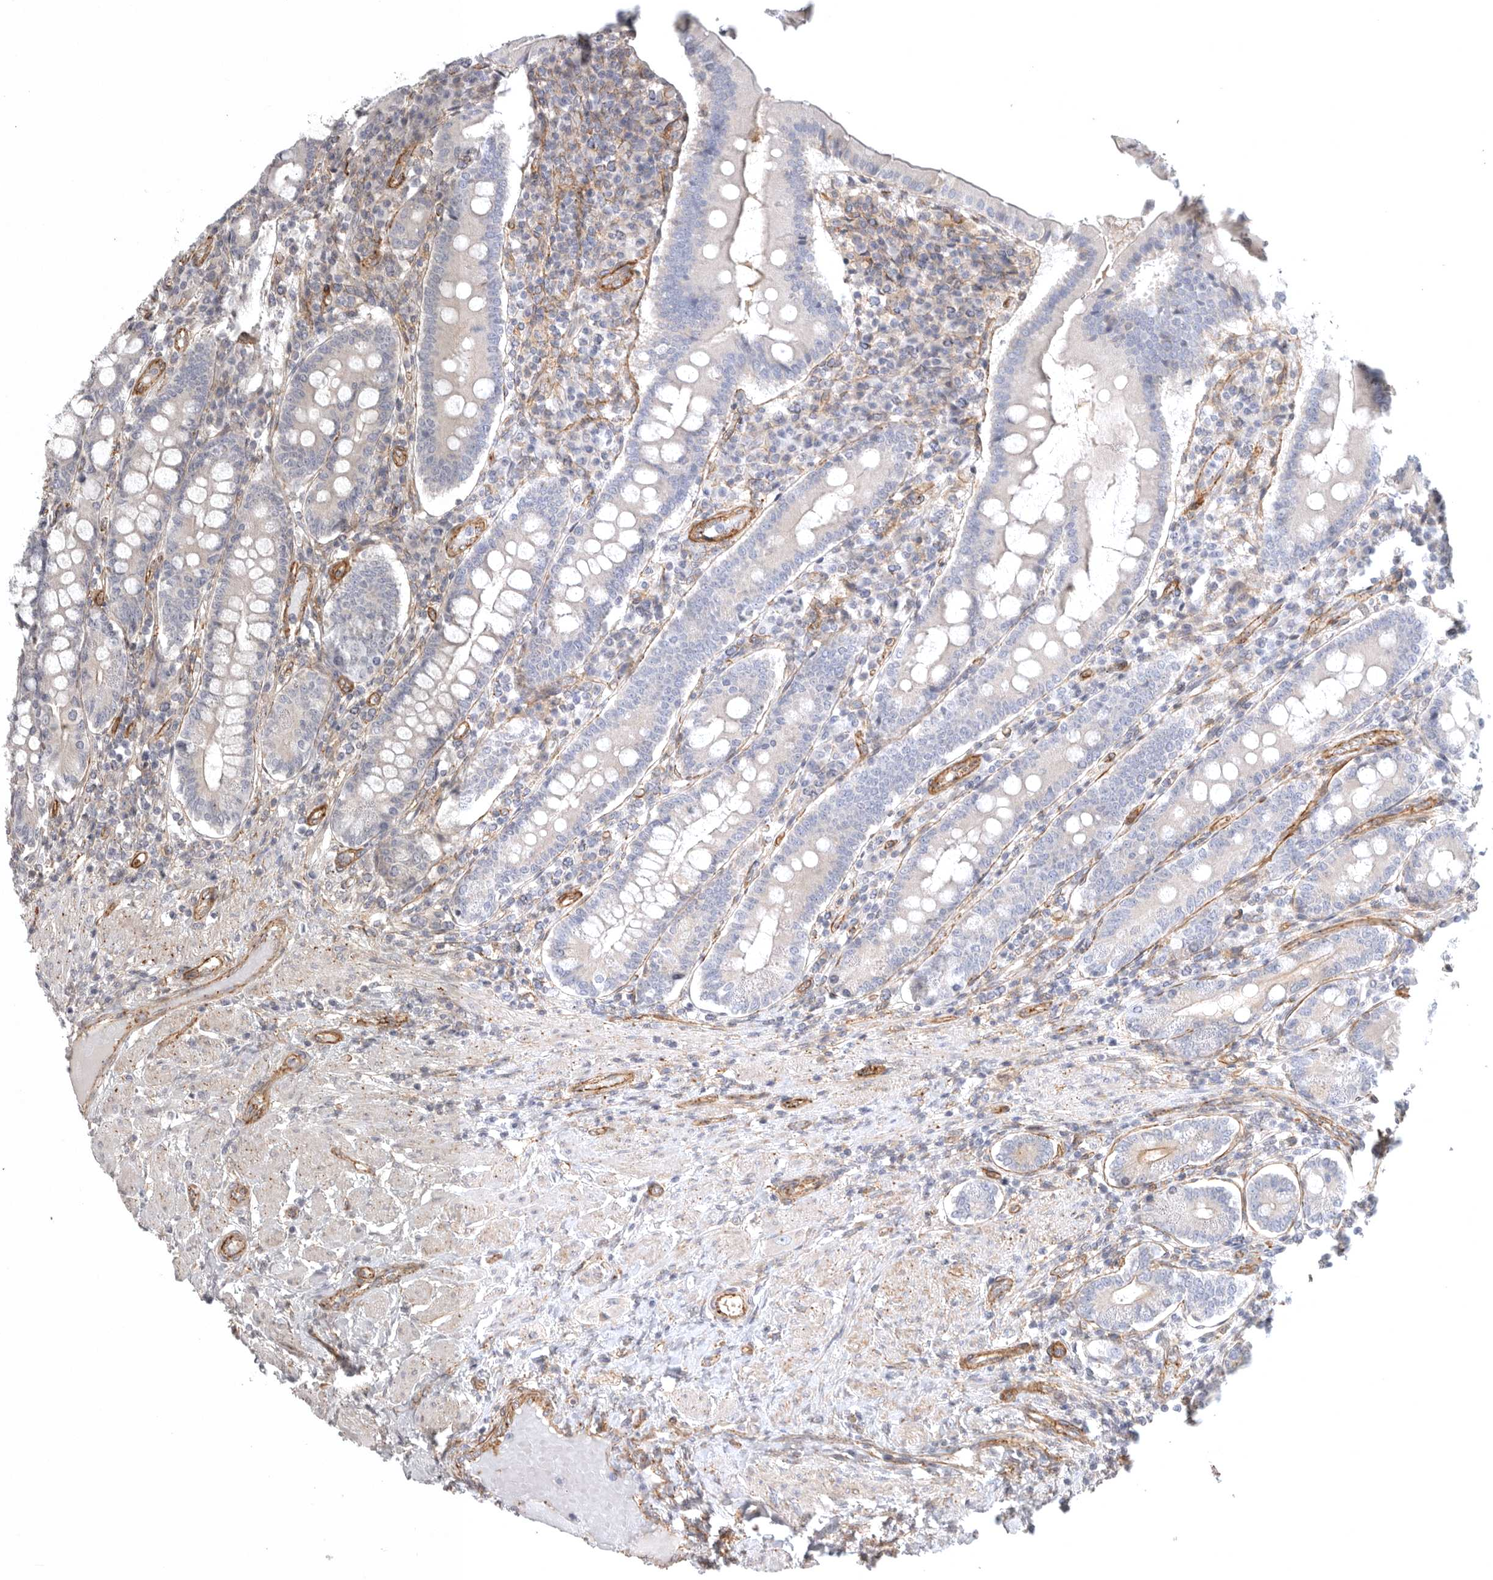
{"staining": {"intensity": "weak", "quantity": "25%-75%", "location": "cytoplasmic/membranous"}, "tissue": "duodenum", "cell_type": "Glandular cells", "image_type": "normal", "snomed": [{"axis": "morphology", "description": "Normal tissue, NOS"}, {"axis": "morphology", "description": "Adenocarcinoma, NOS"}, {"axis": "topography", "description": "Pancreas"}, {"axis": "topography", "description": "Duodenum"}], "caption": "High-power microscopy captured an immunohistochemistry (IHC) histopathology image of normal duodenum, revealing weak cytoplasmic/membranous staining in about 25%-75% of glandular cells. Nuclei are stained in blue.", "gene": "LONRF1", "patient": {"sex": "male", "age": 50}}